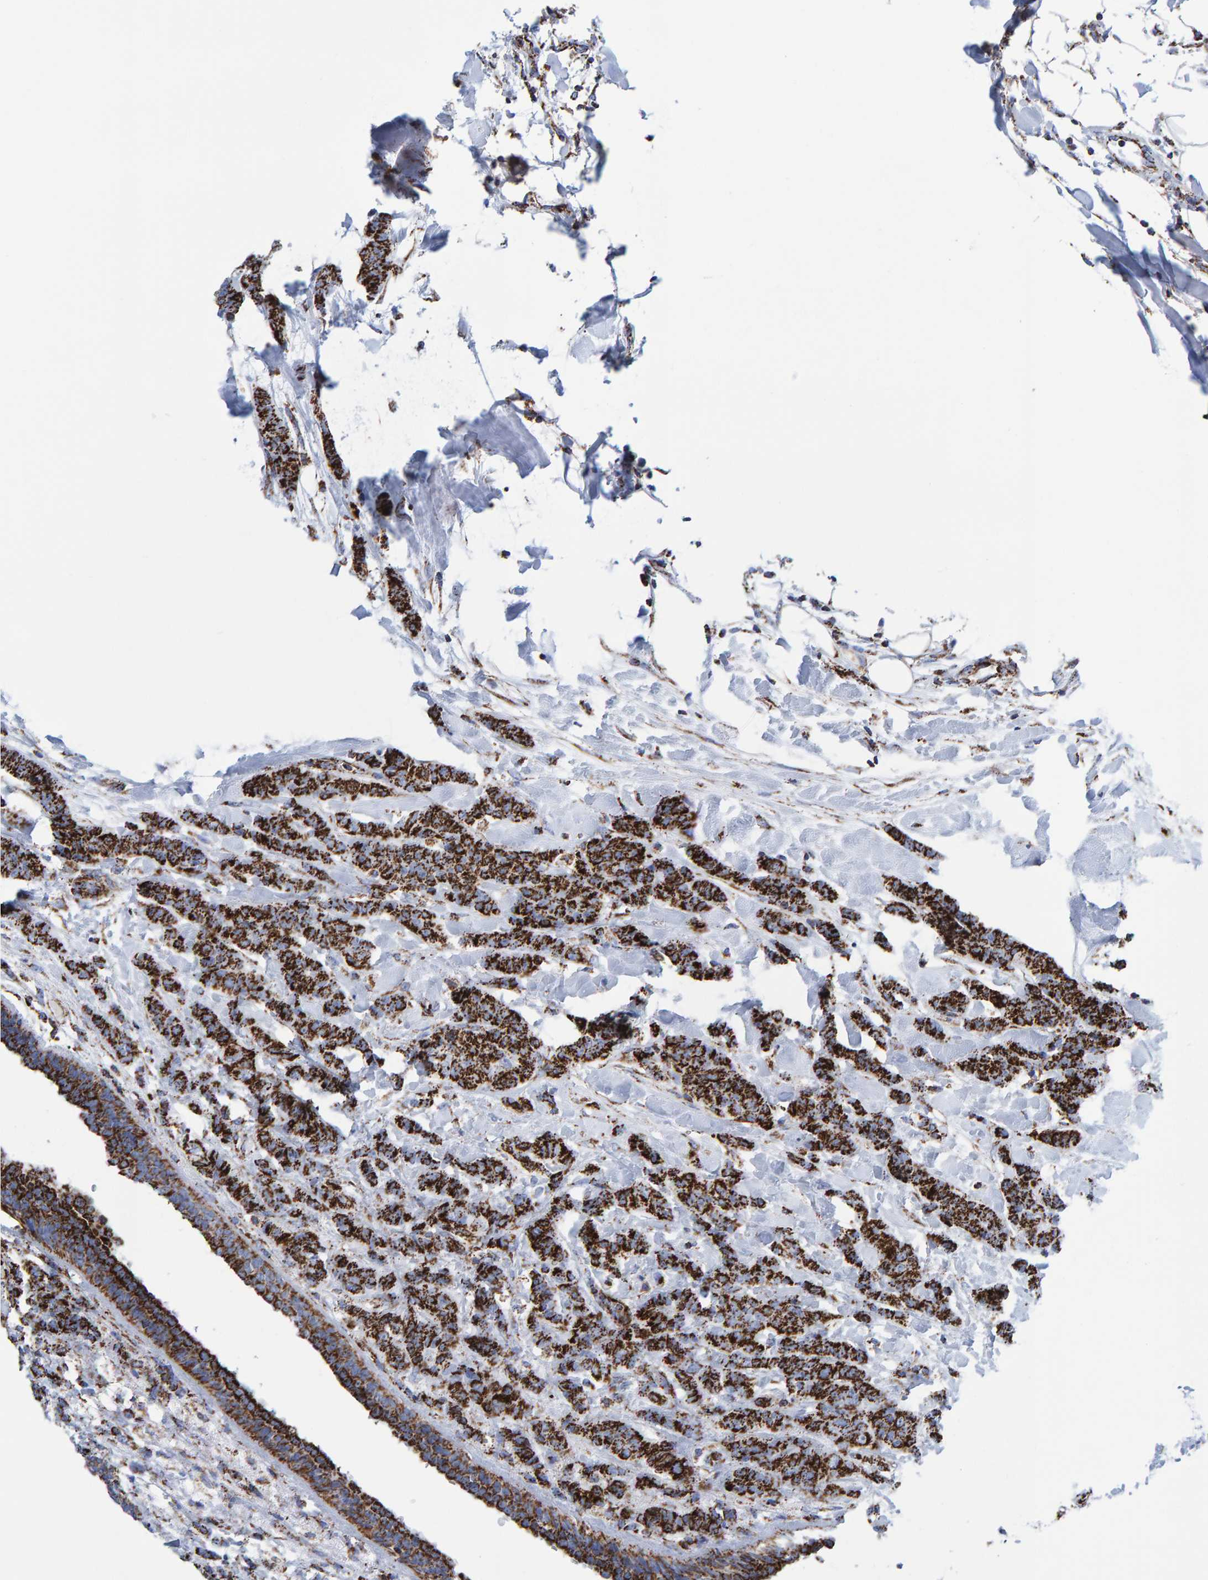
{"staining": {"intensity": "strong", "quantity": ">75%", "location": "cytoplasmic/membranous"}, "tissue": "breast cancer", "cell_type": "Tumor cells", "image_type": "cancer", "snomed": [{"axis": "morphology", "description": "Normal tissue, NOS"}, {"axis": "morphology", "description": "Duct carcinoma"}, {"axis": "topography", "description": "Breast"}], "caption": "DAB (3,3'-diaminobenzidine) immunohistochemical staining of human breast cancer (invasive ductal carcinoma) shows strong cytoplasmic/membranous protein staining in approximately >75% of tumor cells. The staining was performed using DAB (3,3'-diaminobenzidine), with brown indicating positive protein expression. Nuclei are stained blue with hematoxylin.", "gene": "ENSG00000262660", "patient": {"sex": "female", "age": 40}}